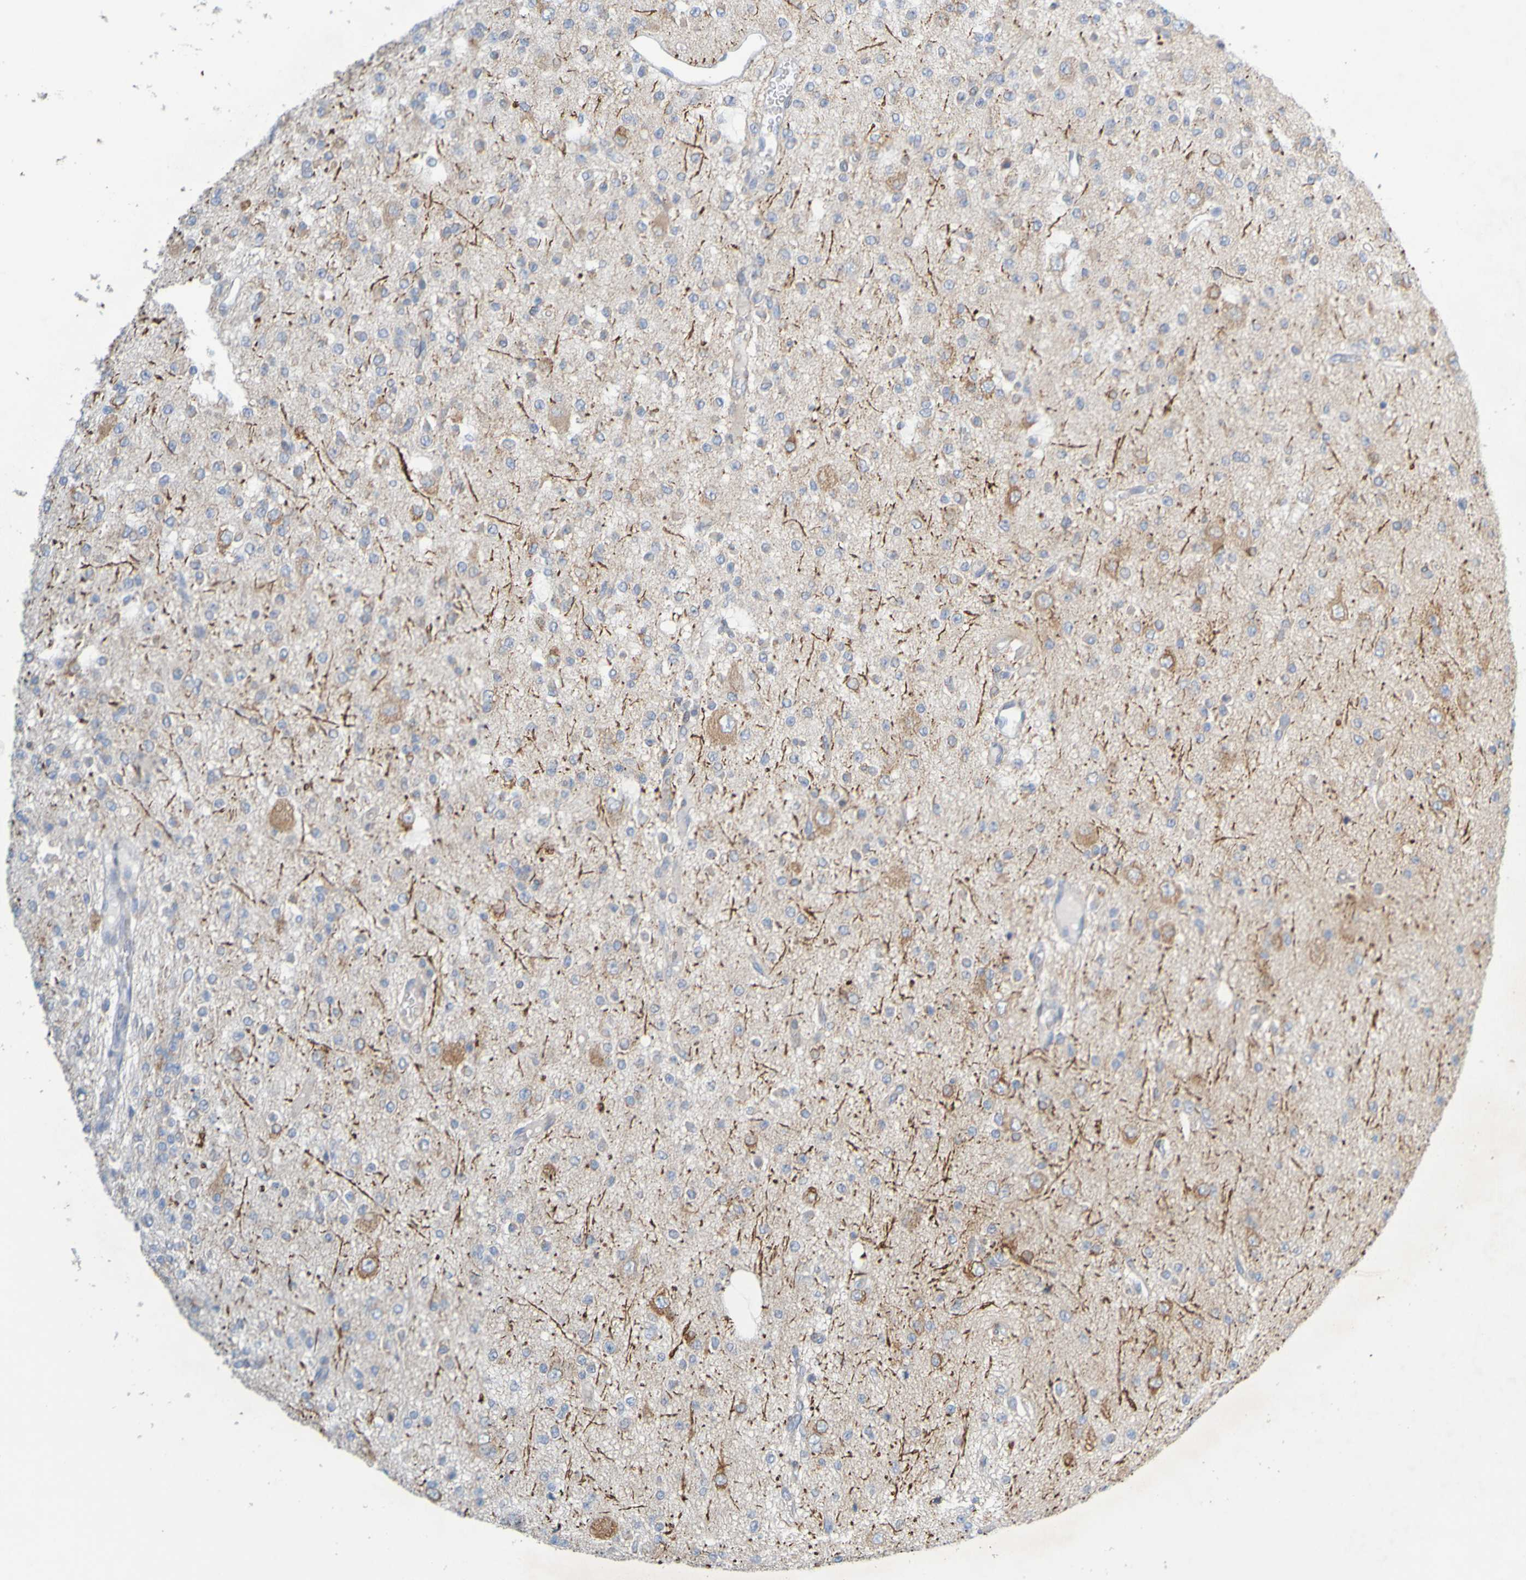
{"staining": {"intensity": "weak", "quantity": "<25%", "location": "cytoplasmic/membranous"}, "tissue": "glioma", "cell_type": "Tumor cells", "image_type": "cancer", "snomed": [{"axis": "morphology", "description": "Glioma, malignant, Low grade"}, {"axis": "topography", "description": "Brain"}], "caption": "The micrograph reveals no significant expression in tumor cells of malignant low-grade glioma.", "gene": "MAG", "patient": {"sex": "male", "age": 38}}